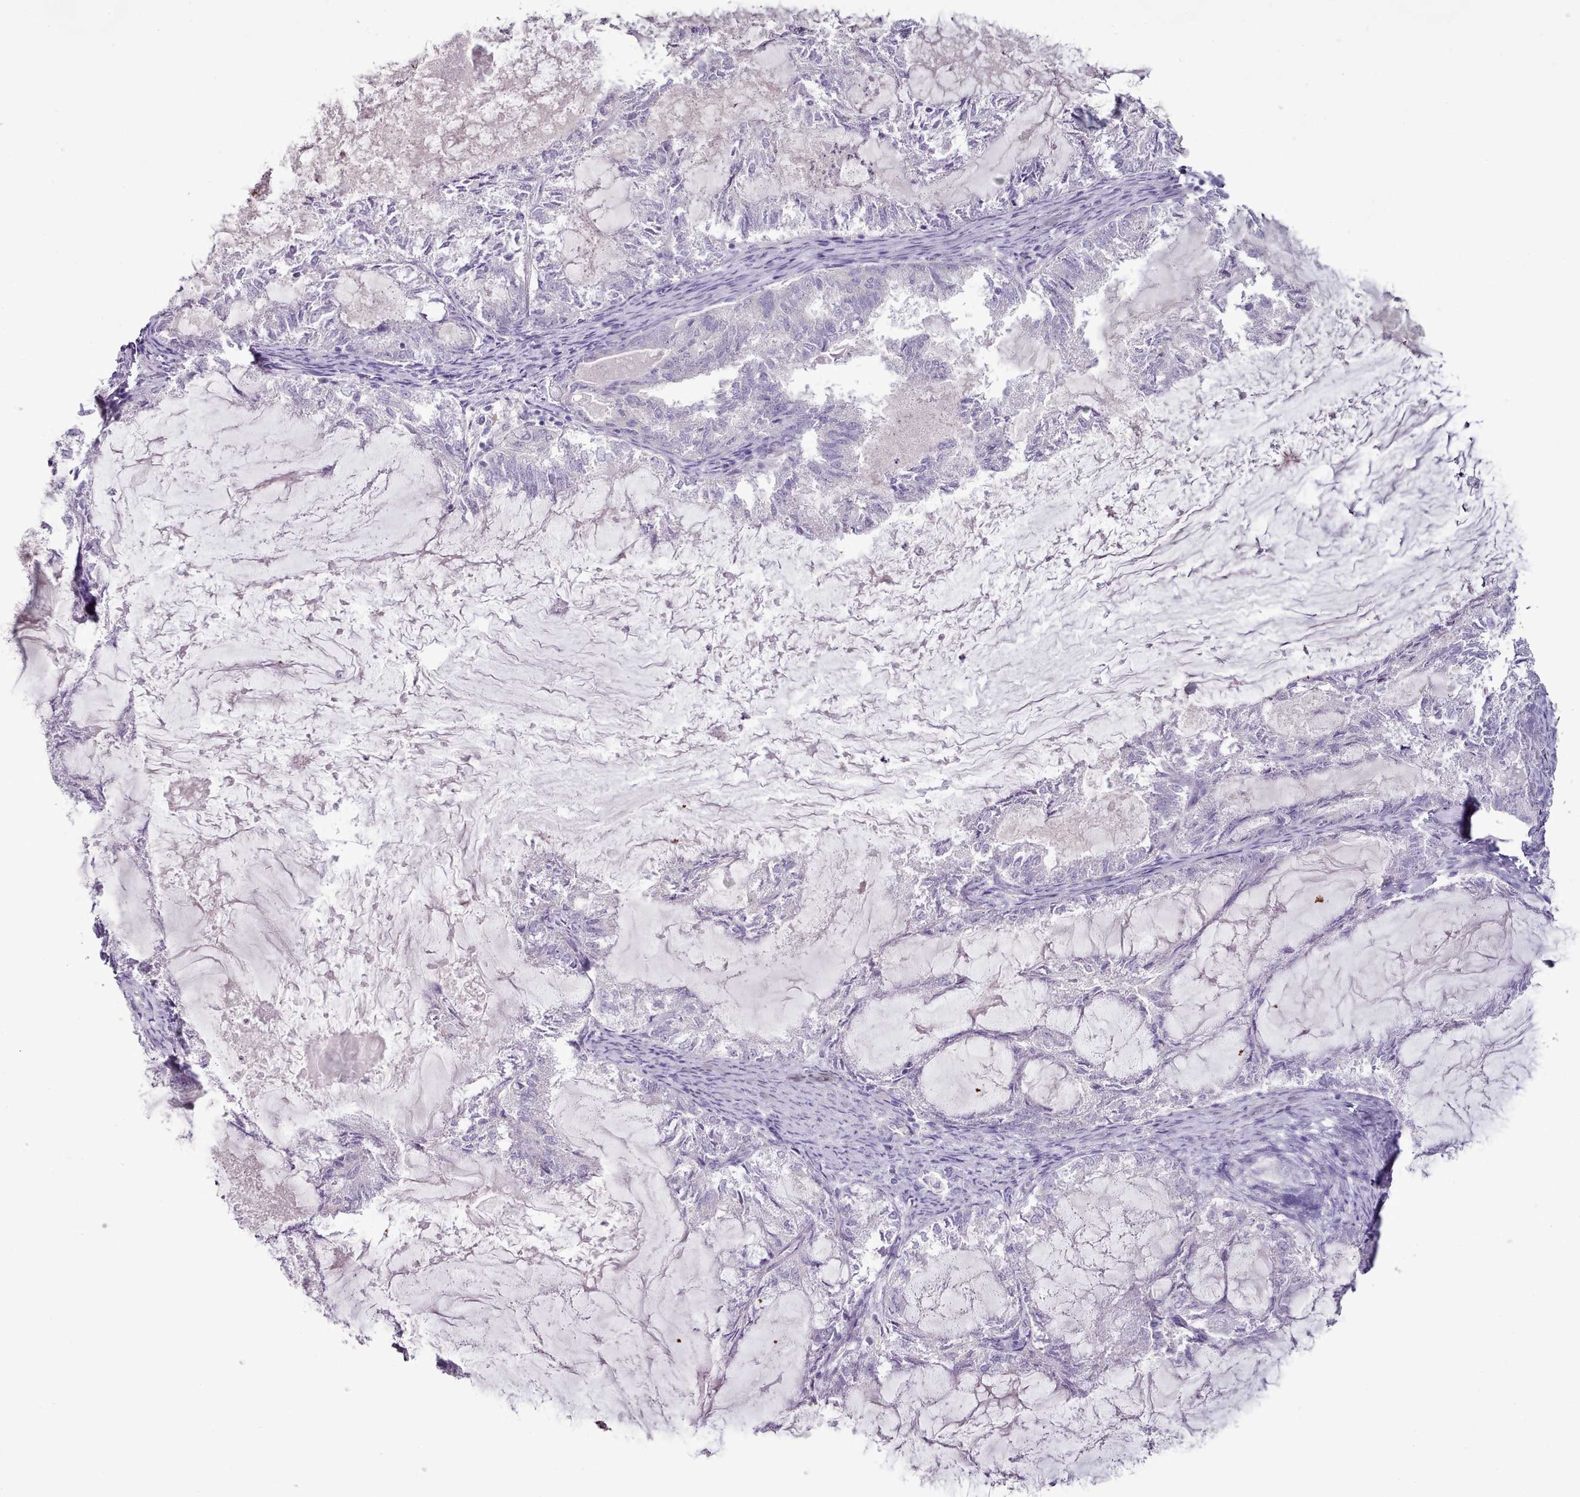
{"staining": {"intensity": "negative", "quantity": "none", "location": "none"}, "tissue": "endometrial cancer", "cell_type": "Tumor cells", "image_type": "cancer", "snomed": [{"axis": "morphology", "description": "Adenocarcinoma, NOS"}, {"axis": "topography", "description": "Endometrium"}], "caption": "The histopathology image reveals no significant expression in tumor cells of endometrial cancer (adenocarcinoma).", "gene": "BLOC1S2", "patient": {"sex": "female", "age": 86}}